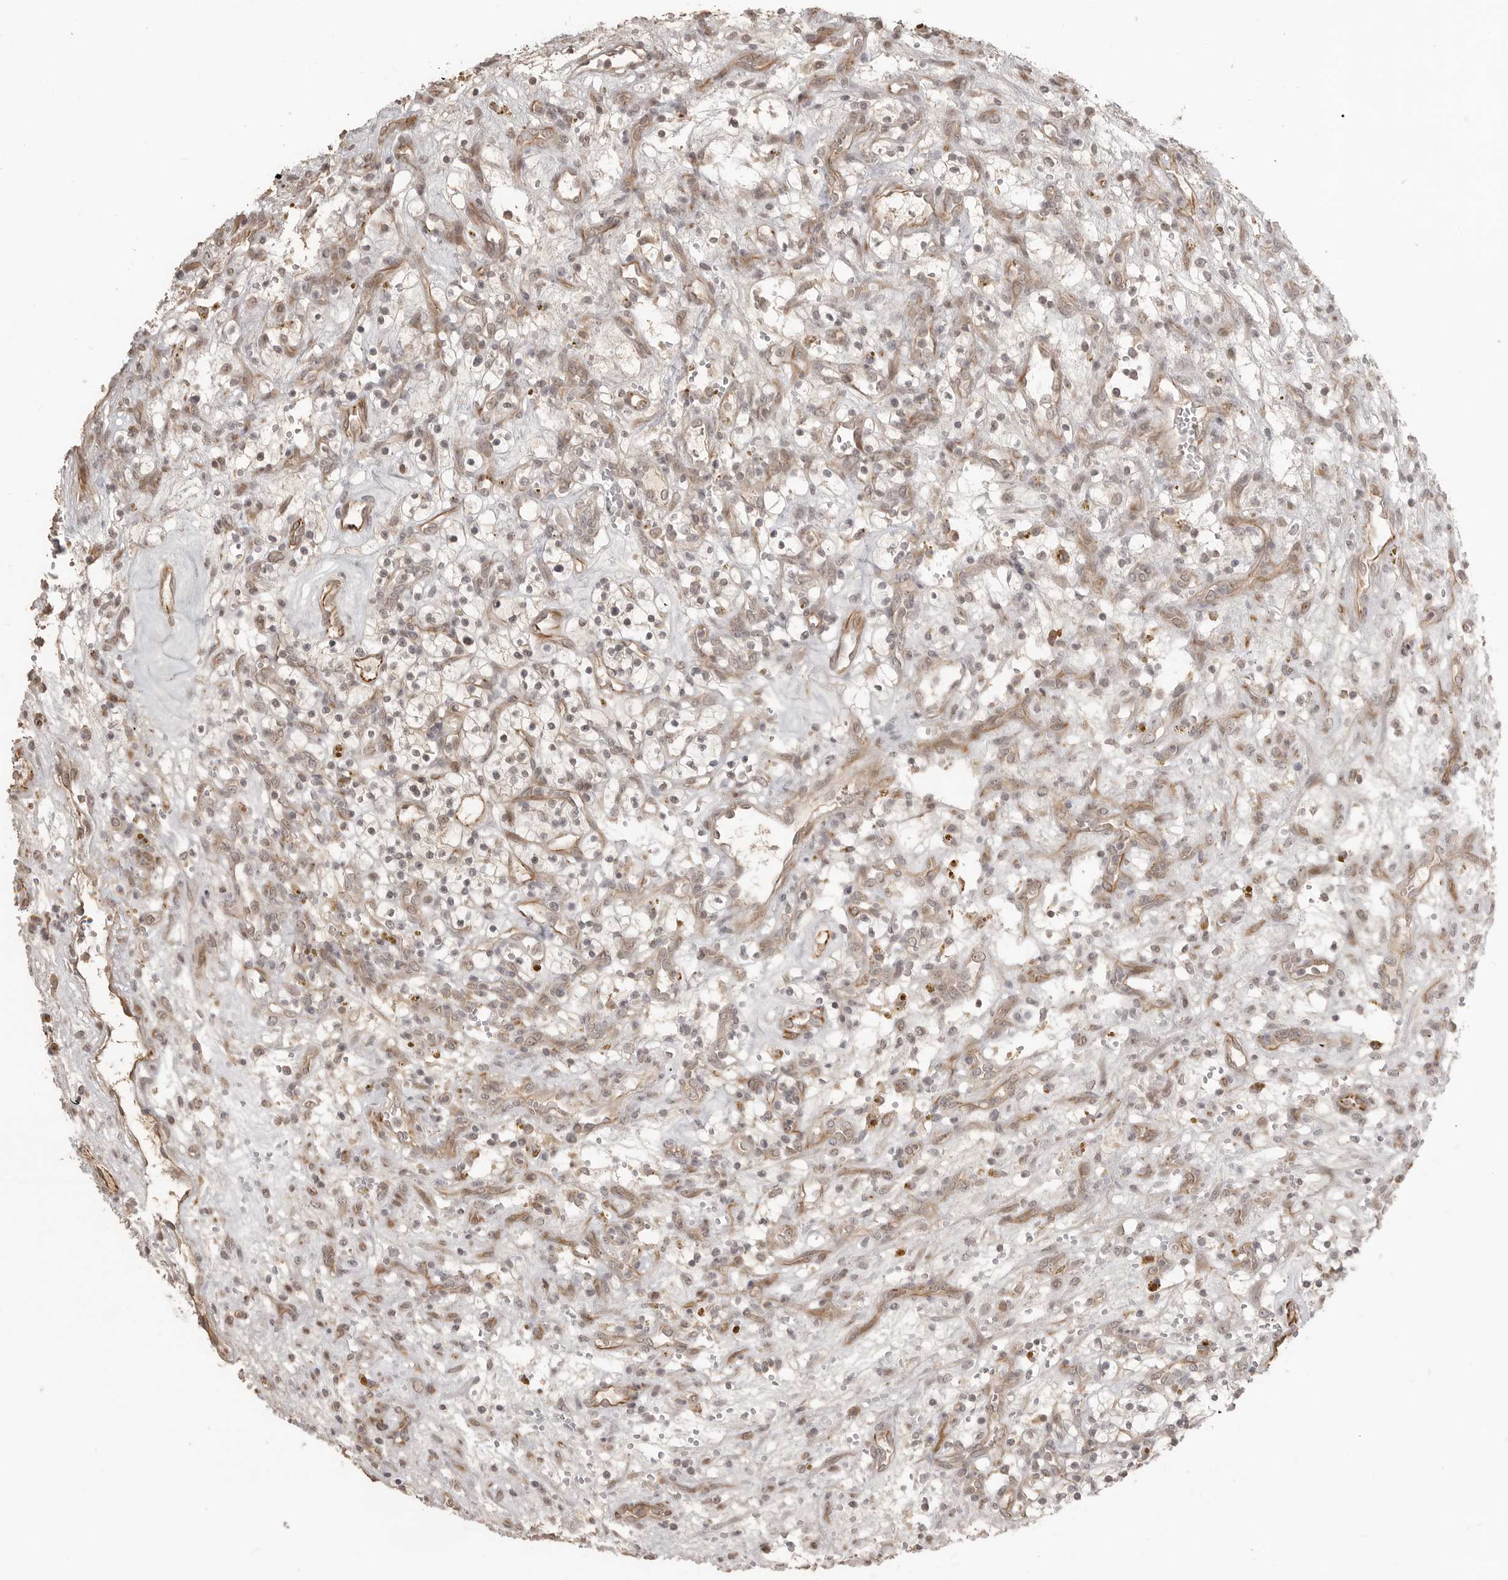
{"staining": {"intensity": "weak", "quantity": "<25%", "location": "cytoplasmic/membranous,nuclear"}, "tissue": "renal cancer", "cell_type": "Tumor cells", "image_type": "cancer", "snomed": [{"axis": "morphology", "description": "Adenocarcinoma, NOS"}, {"axis": "topography", "description": "Kidney"}], "caption": "Histopathology image shows no protein positivity in tumor cells of renal adenocarcinoma tissue.", "gene": "SMG8", "patient": {"sex": "female", "age": 57}}